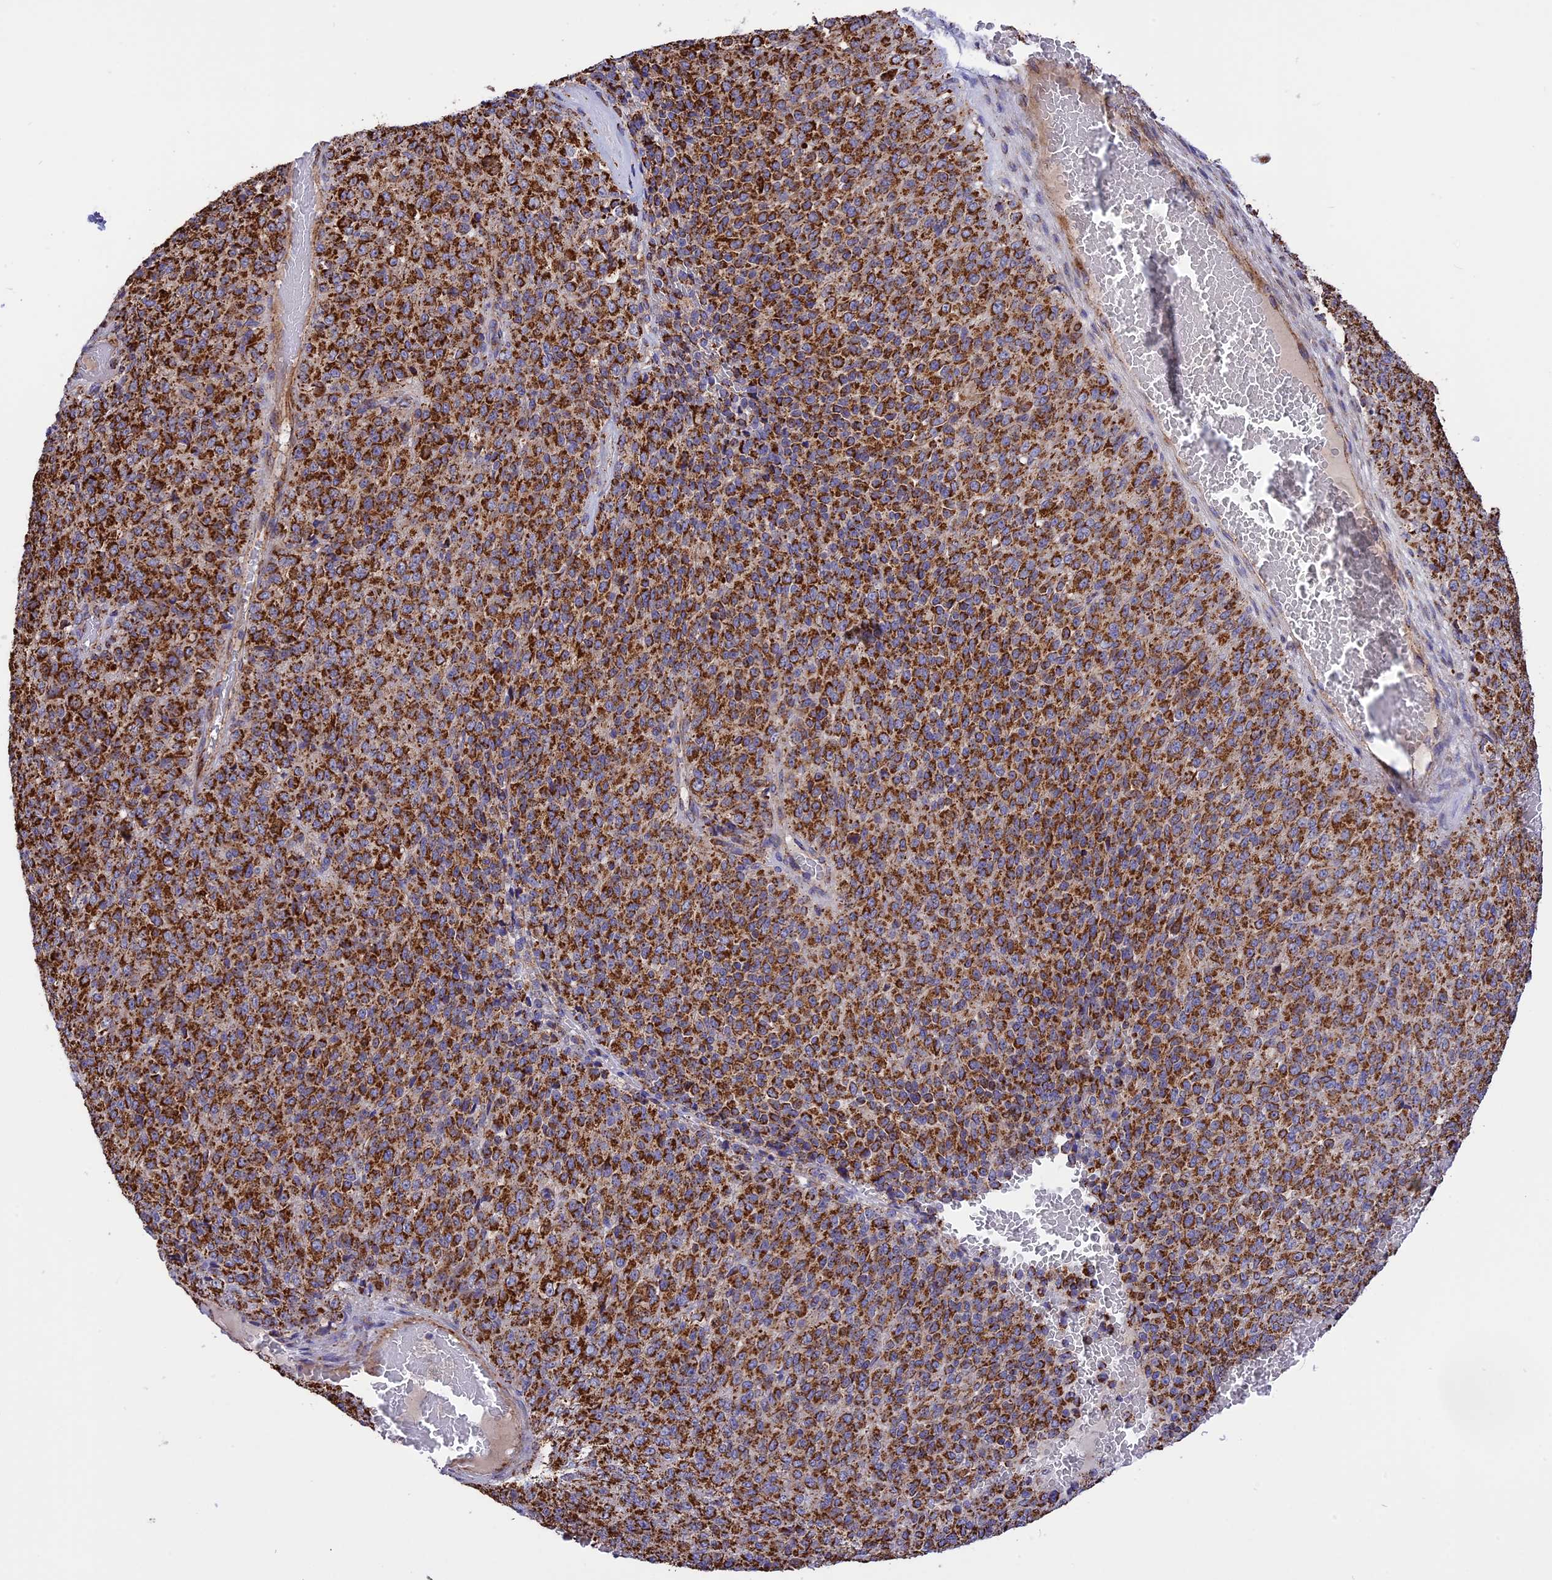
{"staining": {"intensity": "strong", "quantity": ">75%", "location": "cytoplasmic/membranous"}, "tissue": "melanoma", "cell_type": "Tumor cells", "image_type": "cancer", "snomed": [{"axis": "morphology", "description": "Malignant melanoma, Metastatic site"}, {"axis": "topography", "description": "Brain"}], "caption": "A histopathology image of melanoma stained for a protein exhibits strong cytoplasmic/membranous brown staining in tumor cells.", "gene": "TTC4", "patient": {"sex": "female", "age": 56}}